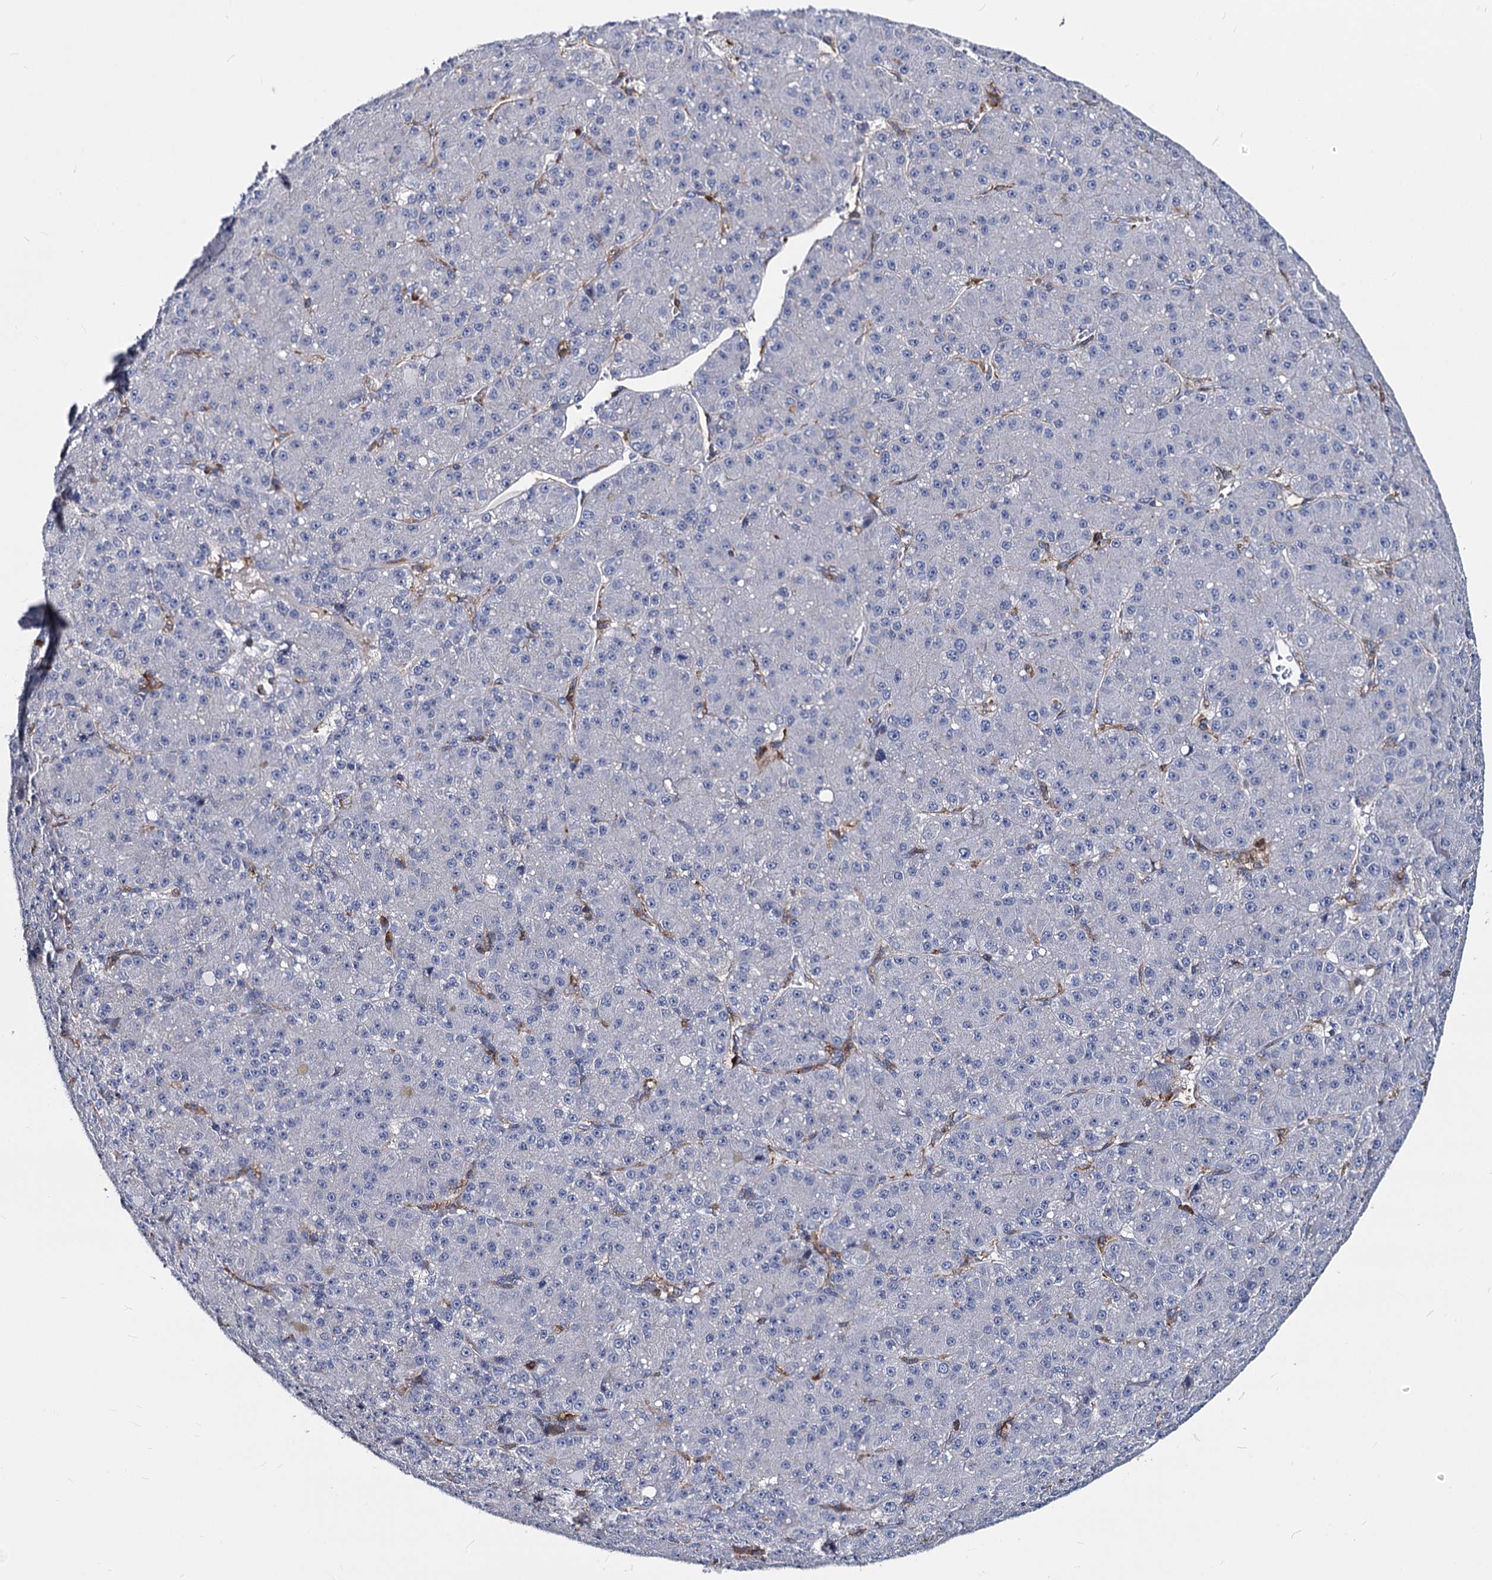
{"staining": {"intensity": "negative", "quantity": "none", "location": "none"}, "tissue": "liver cancer", "cell_type": "Tumor cells", "image_type": "cancer", "snomed": [{"axis": "morphology", "description": "Carcinoma, Hepatocellular, NOS"}, {"axis": "topography", "description": "Liver"}], "caption": "DAB immunohistochemical staining of human hepatocellular carcinoma (liver) exhibits no significant positivity in tumor cells.", "gene": "RHOG", "patient": {"sex": "male", "age": 67}}